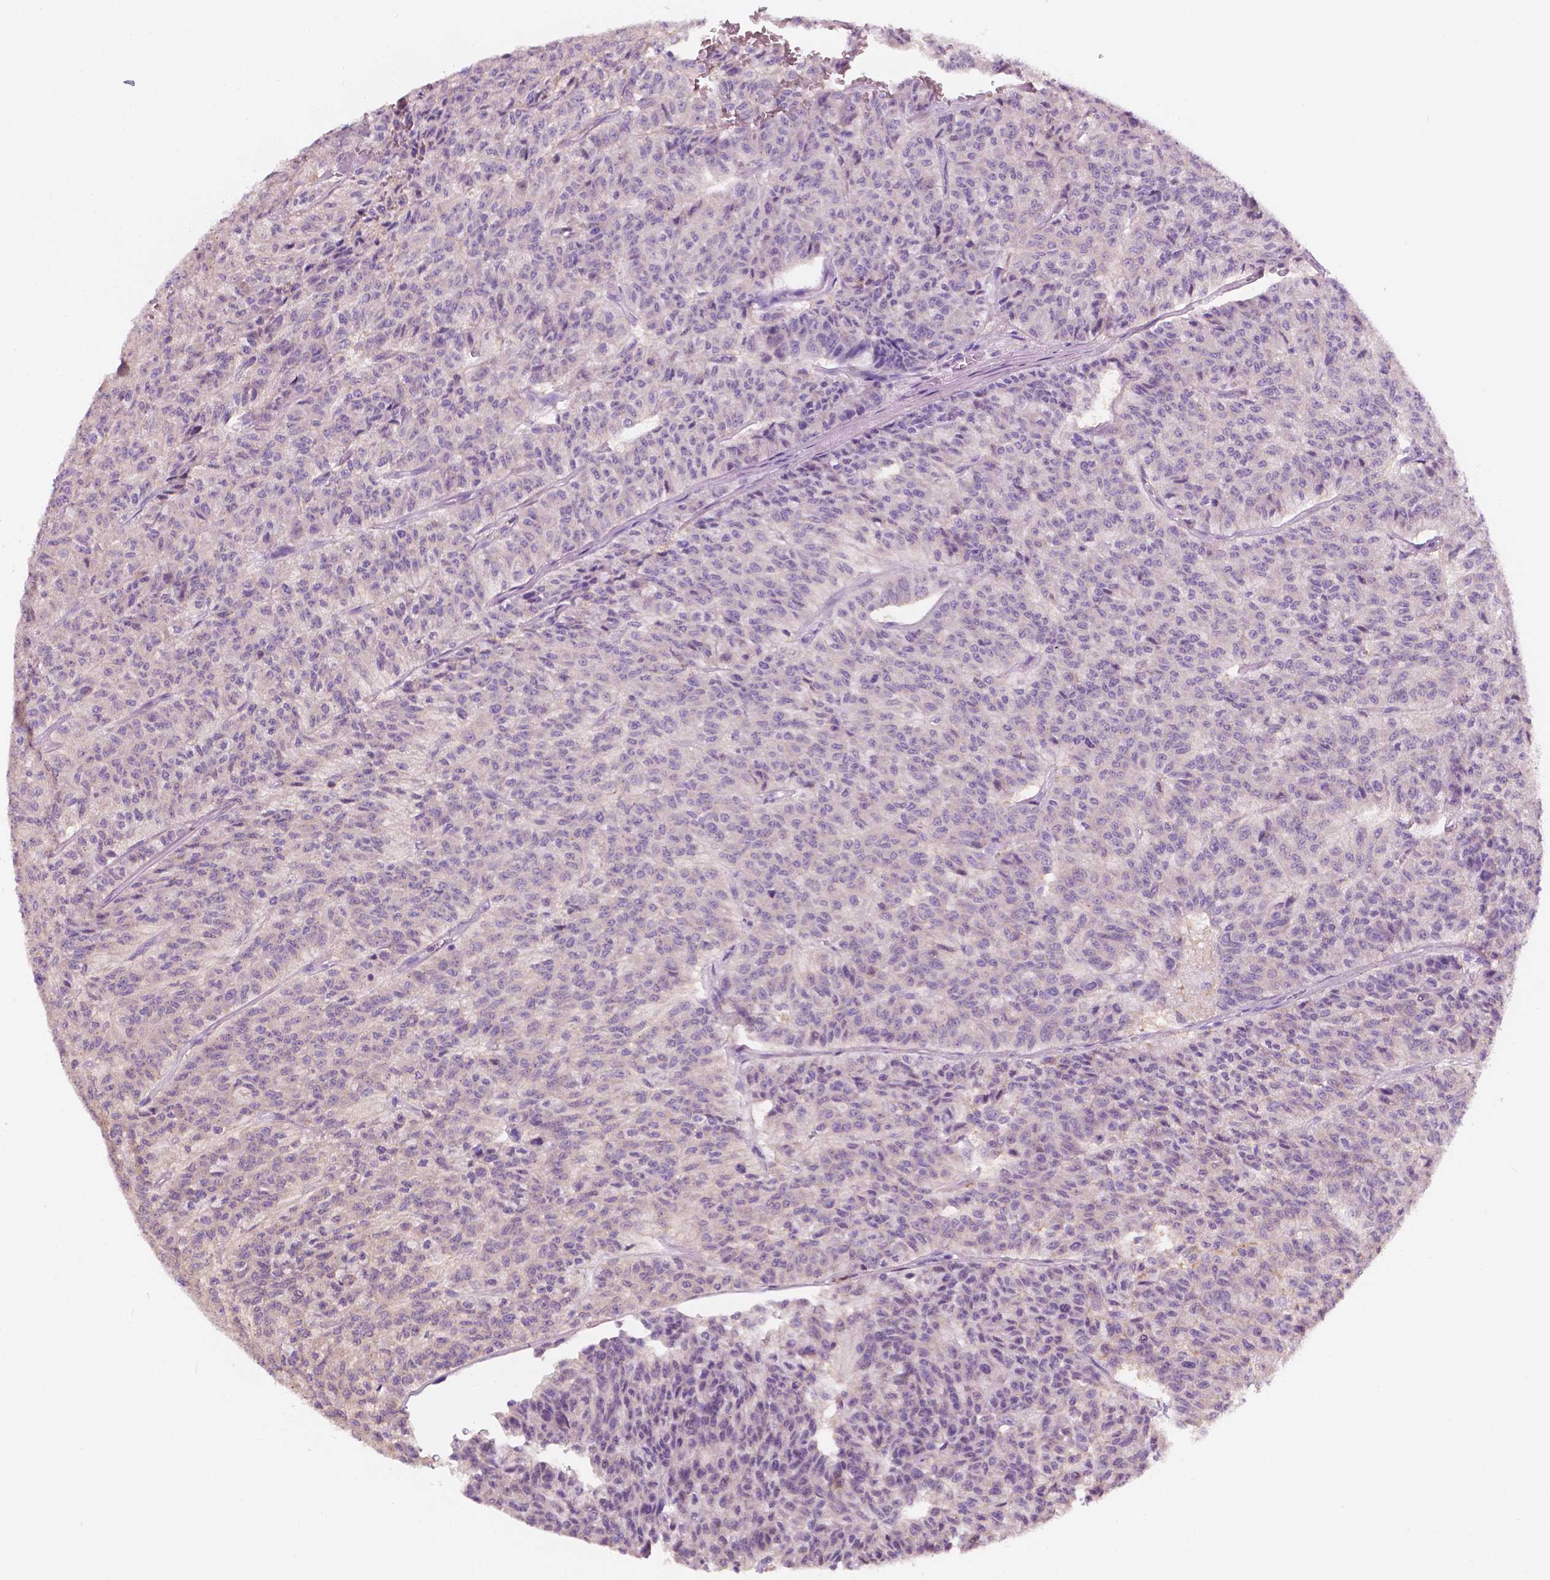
{"staining": {"intensity": "weak", "quantity": "25%-75%", "location": "cytoplasmic/membranous"}, "tissue": "carcinoid", "cell_type": "Tumor cells", "image_type": "cancer", "snomed": [{"axis": "morphology", "description": "Carcinoid, malignant, NOS"}, {"axis": "topography", "description": "Lung"}], "caption": "Tumor cells exhibit low levels of weak cytoplasmic/membranous expression in approximately 25%-75% of cells in human malignant carcinoid.", "gene": "SEMA4A", "patient": {"sex": "male", "age": 71}}